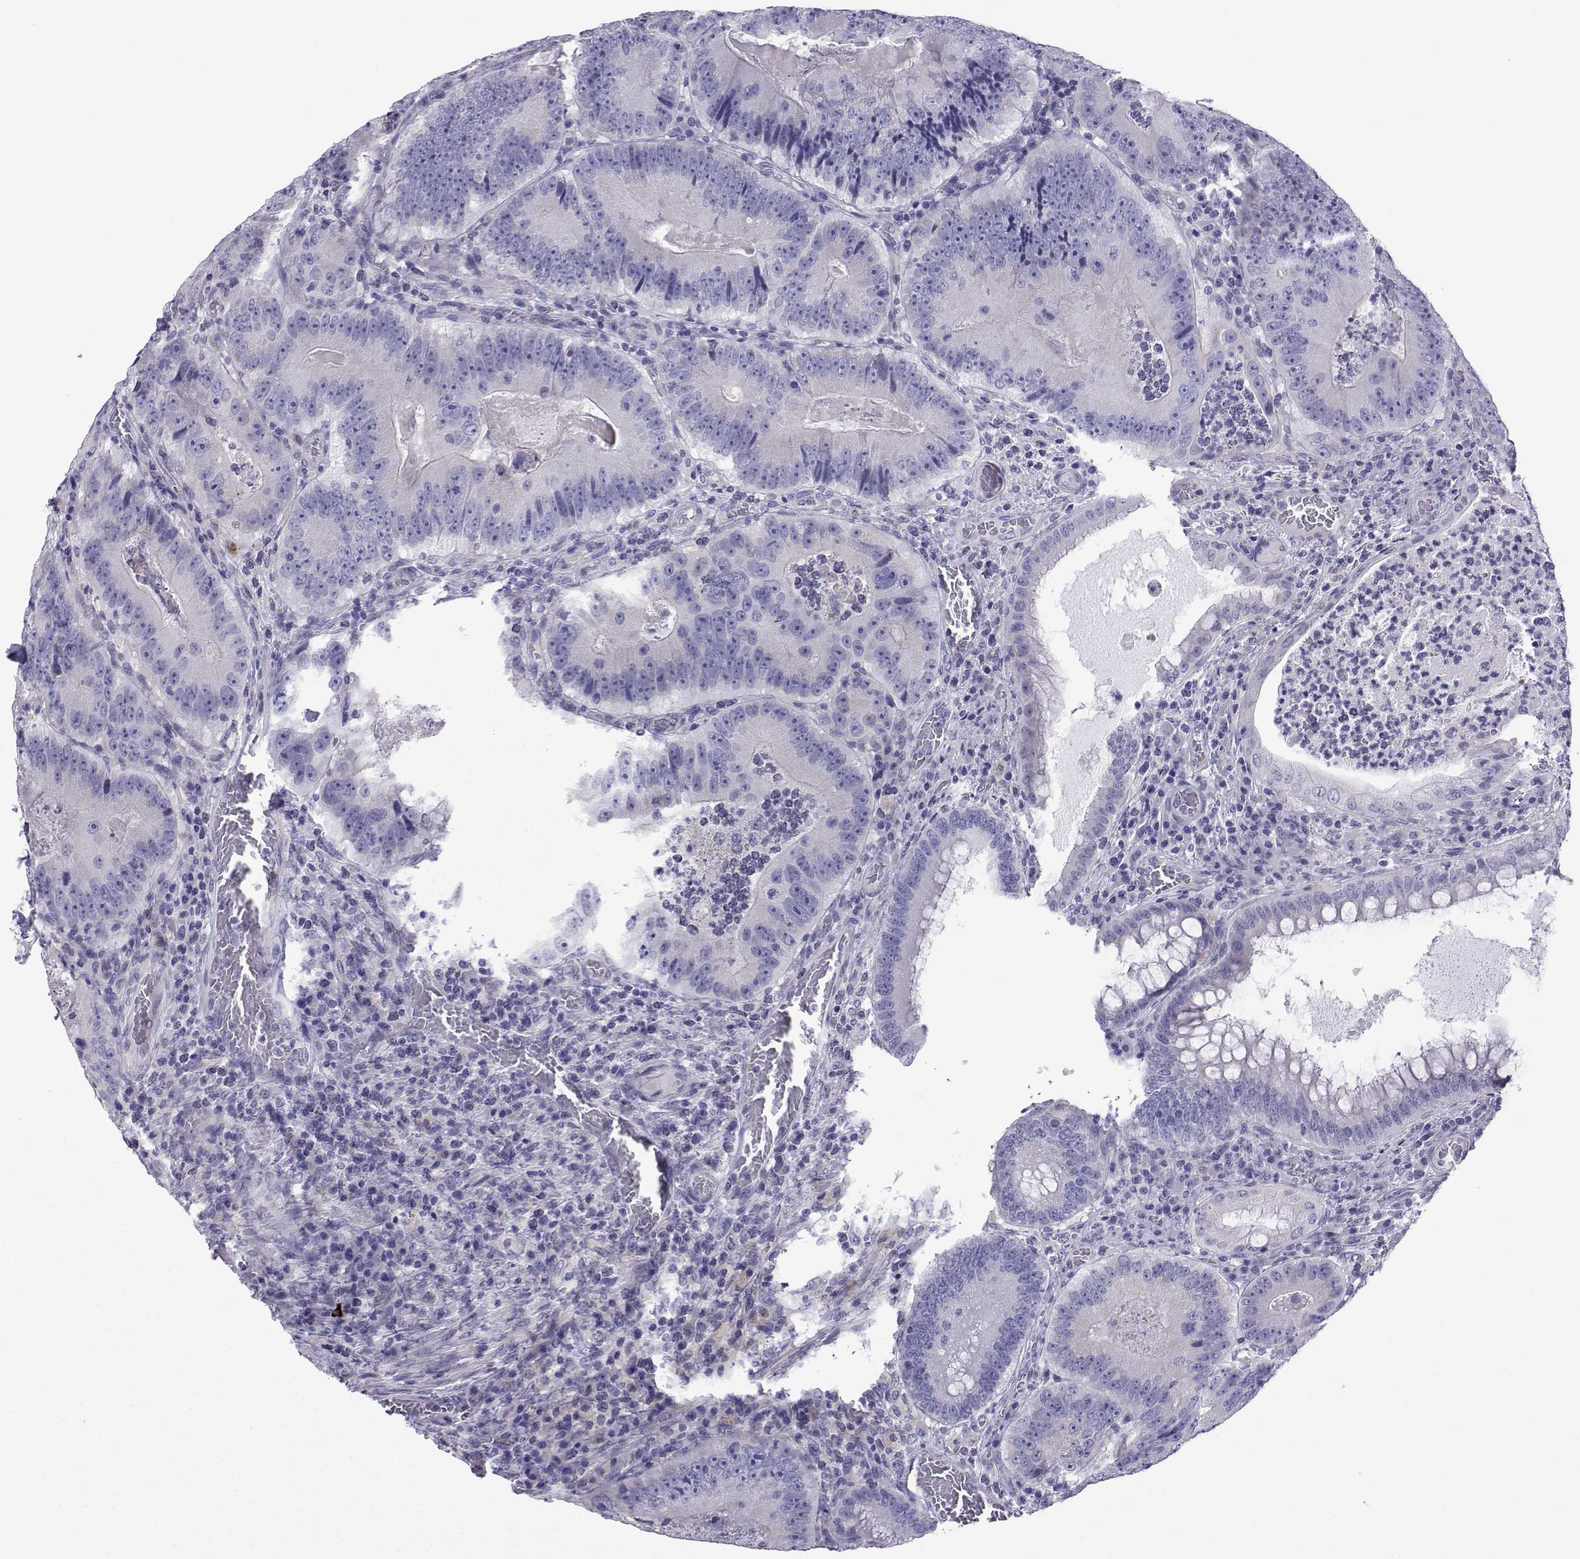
{"staining": {"intensity": "negative", "quantity": "none", "location": "none"}, "tissue": "colorectal cancer", "cell_type": "Tumor cells", "image_type": "cancer", "snomed": [{"axis": "morphology", "description": "Adenocarcinoma, NOS"}, {"axis": "topography", "description": "Colon"}], "caption": "Tumor cells show no significant protein positivity in colorectal cancer. Nuclei are stained in blue.", "gene": "CFAP70", "patient": {"sex": "female", "age": 86}}